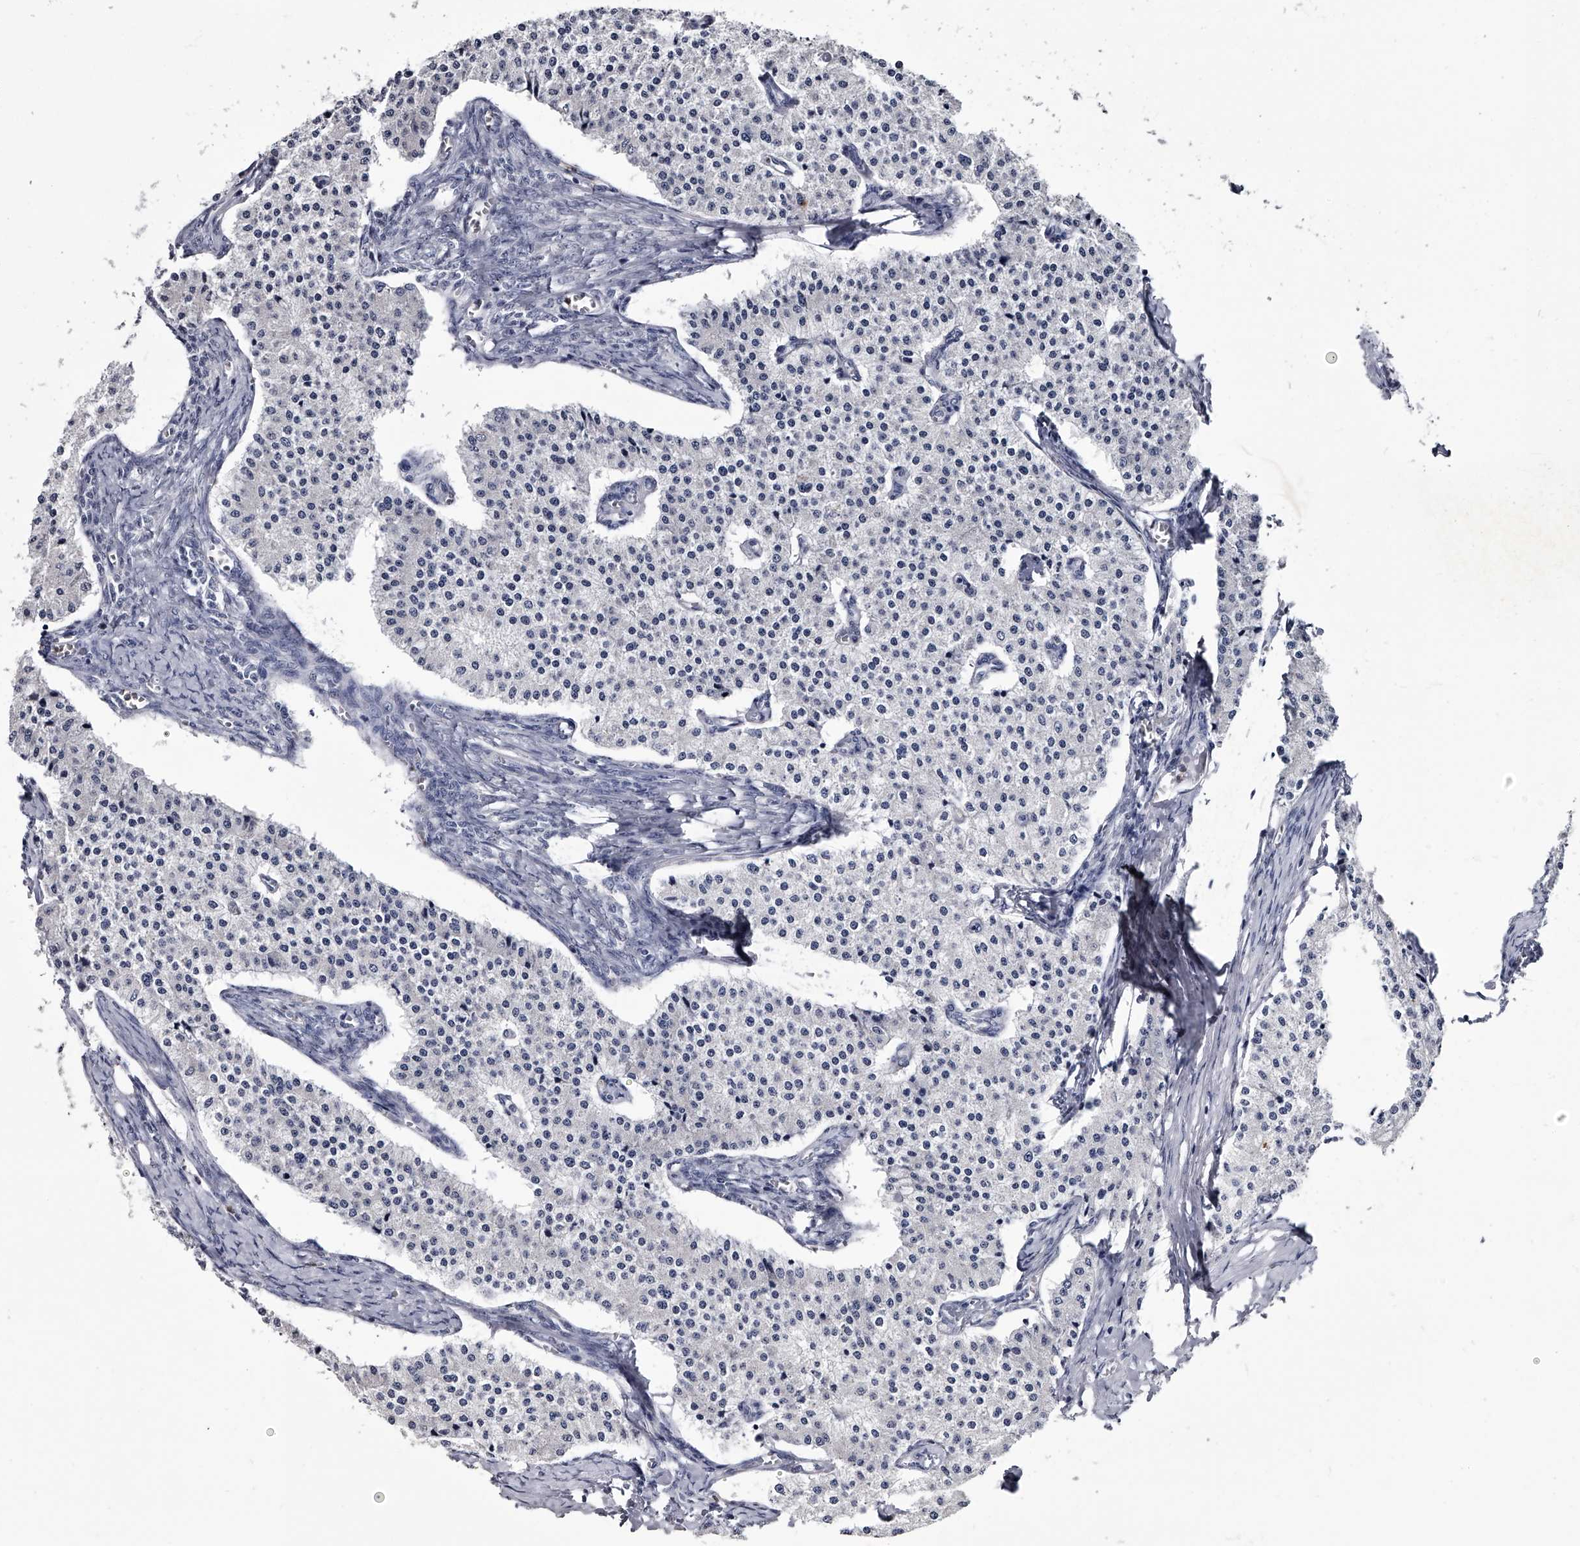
{"staining": {"intensity": "negative", "quantity": "none", "location": "none"}, "tissue": "carcinoid", "cell_type": "Tumor cells", "image_type": "cancer", "snomed": [{"axis": "morphology", "description": "Carcinoid, malignant, NOS"}, {"axis": "topography", "description": "Colon"}], "caption": "Immunohistochemistry of malignant carcinoid displays no positivity in tumor cells.", "gene": "GAPVD1", "patient": {"sex": "female", "age": 52}}